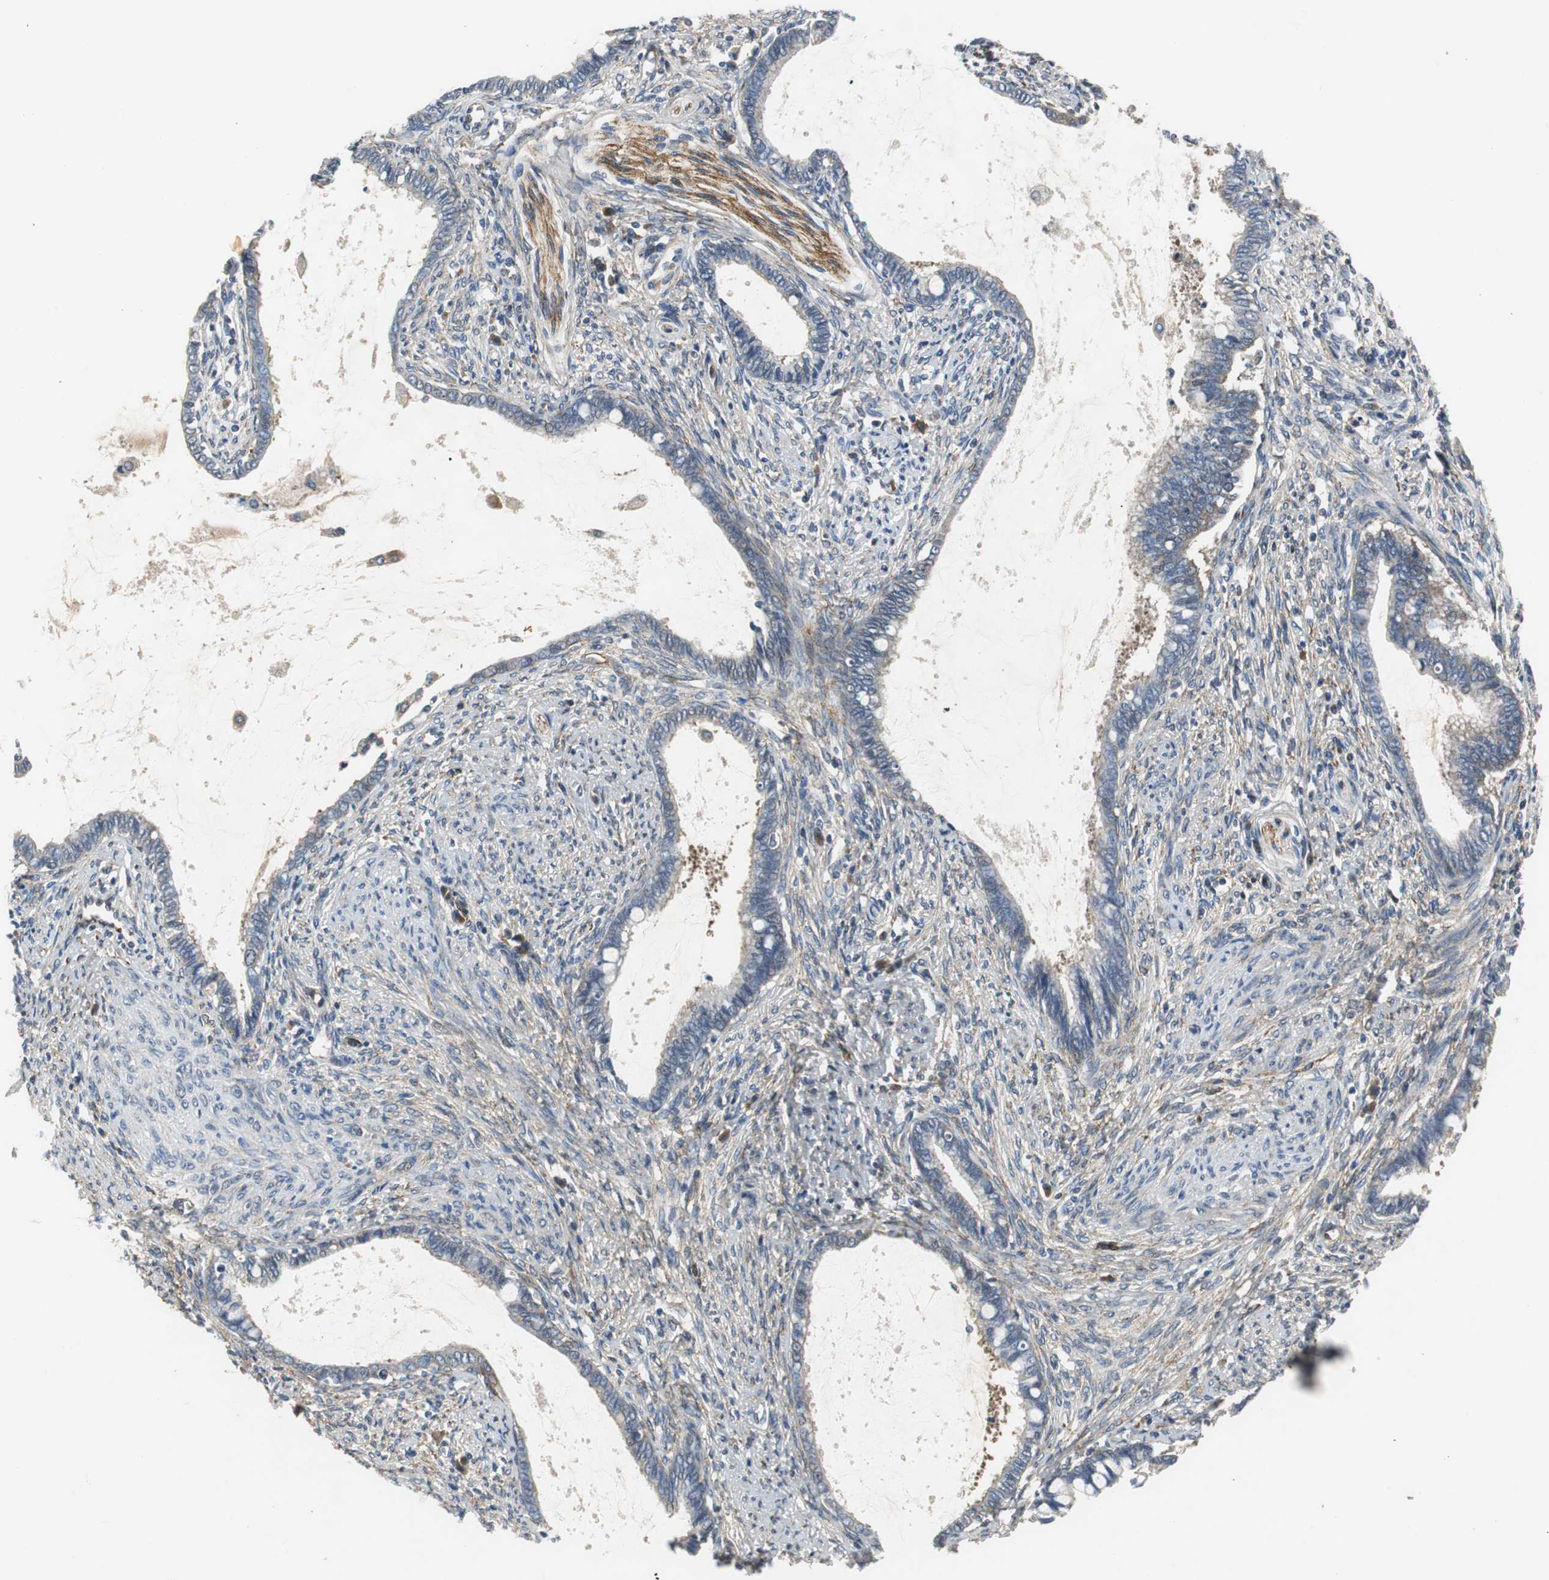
{"staining": {"intensity": "weak", "quantity": ">75%", "location": "cytoplasmic/membranous"}, "tissue": "cervical cancer", "cell_type": "Tumor cells", "image_type": "cancer", "snomed": [{"axis": "morphology", "description": "Adenocarcinoma, NOS"}, {"axis": "topography", "description": "Cervix"}], "caption": "Protein expression analysis of cervical cancer demonstrates weak cytoplasmic/membranous staining in approximately >75% of tumor cells. The staining was performed using DAB (3,3'-diaminobenzidine) to visualize the protein expression in brown, while the nuclei were stained in blue with hematoxylin (Magnification: 20x).", "gene": "ISCU", "patient": {"sex": "female", "age": 44}}